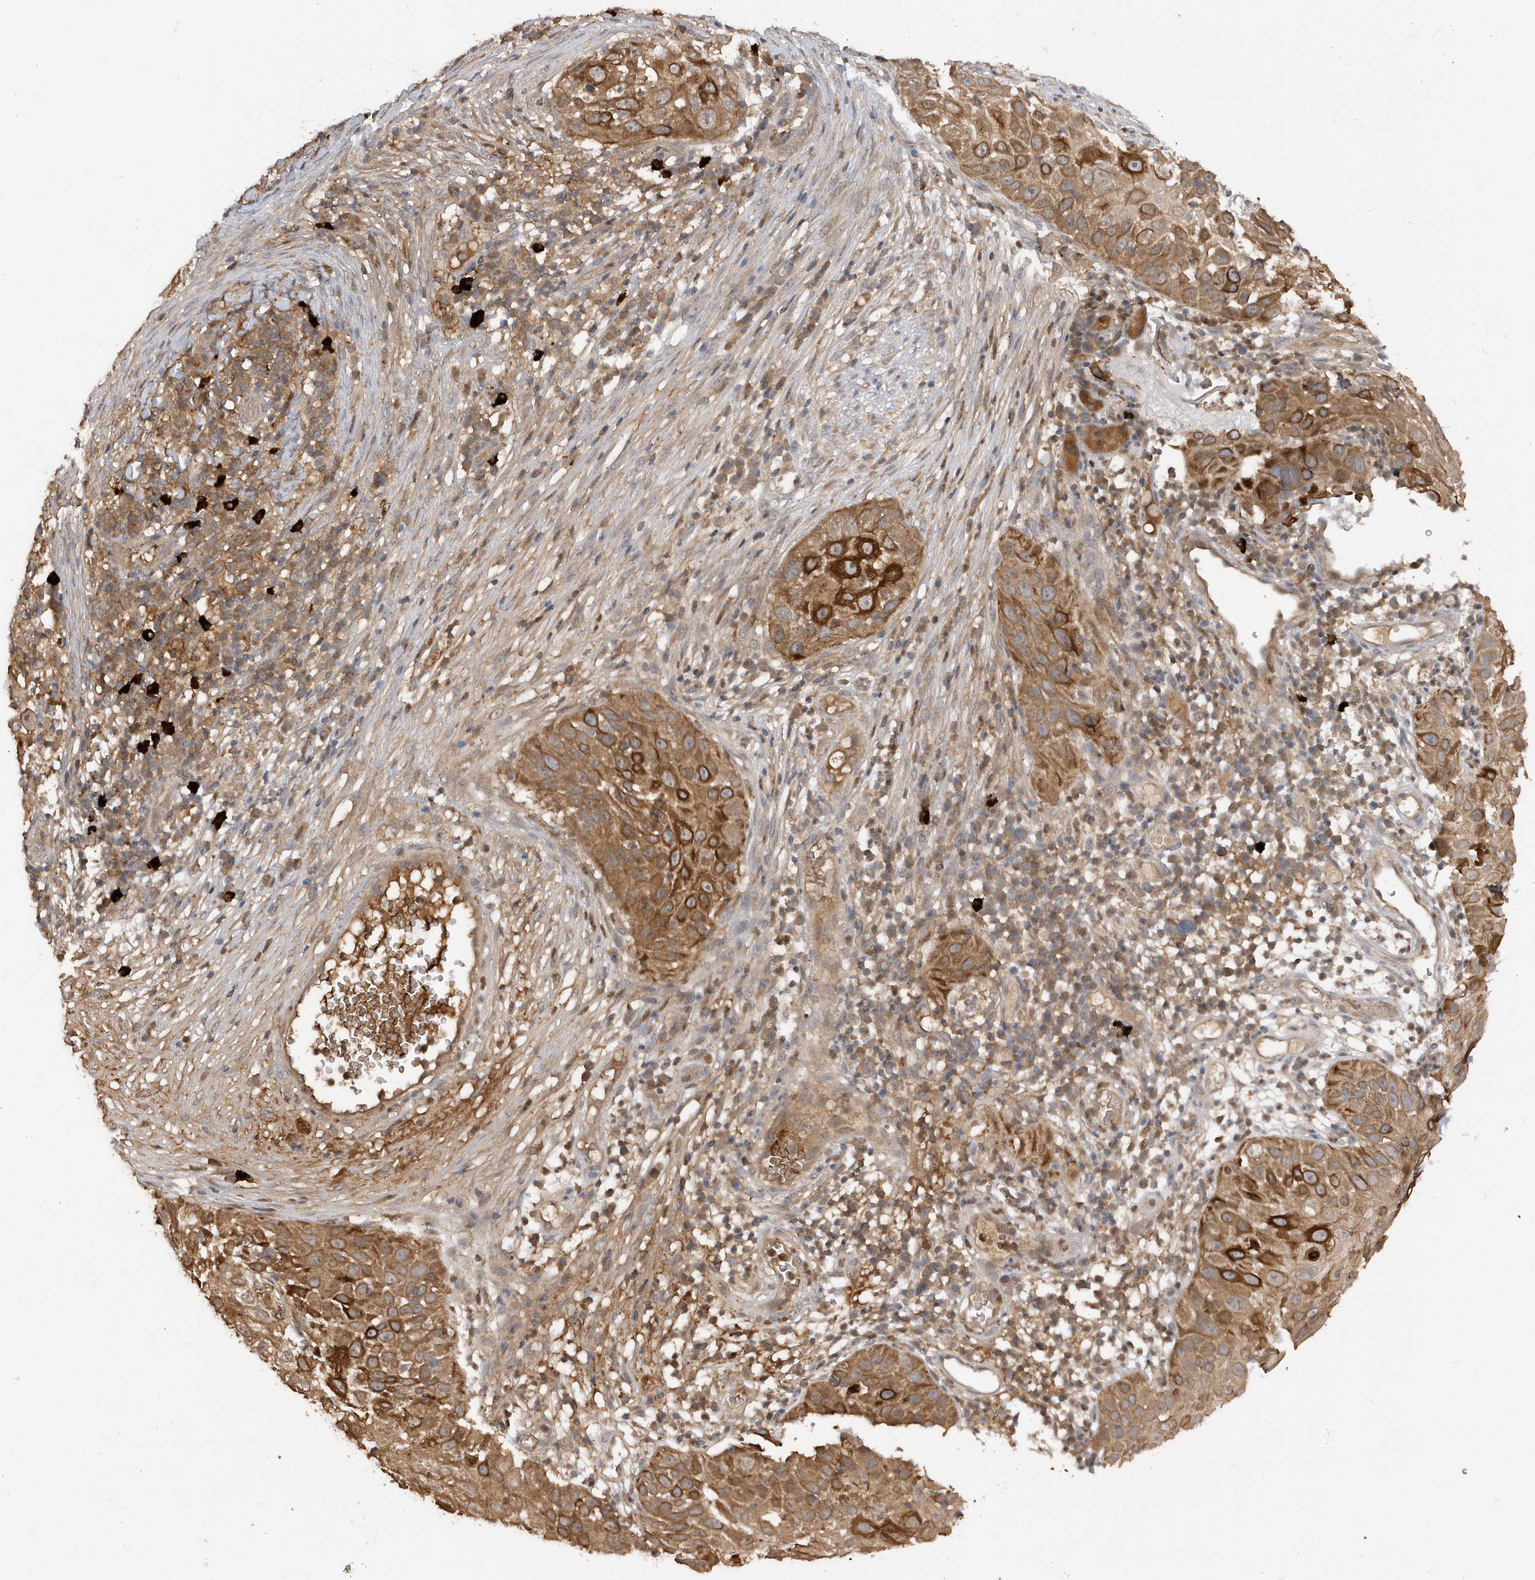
{"staining": {"intensity": "moderate", "quantity": ">75%", "location": "cytoplasmic/membranous"}, "tissue": "skin cancer", "cell_type": "Tumor cells", "image_type": "cancer", "snomed": [{"axis": "morphology", "description": "Squamous cell carcinoma, NOS"}, {"axis": "topography", "description": "Skin"}], "caption": "The immunohistochemical stain shows moderate cytoplasmic/membranous staining in tumor cells of skin cancer tissue.", "gene": "RPE", "patient": {"sex": "female", "age": 44}}